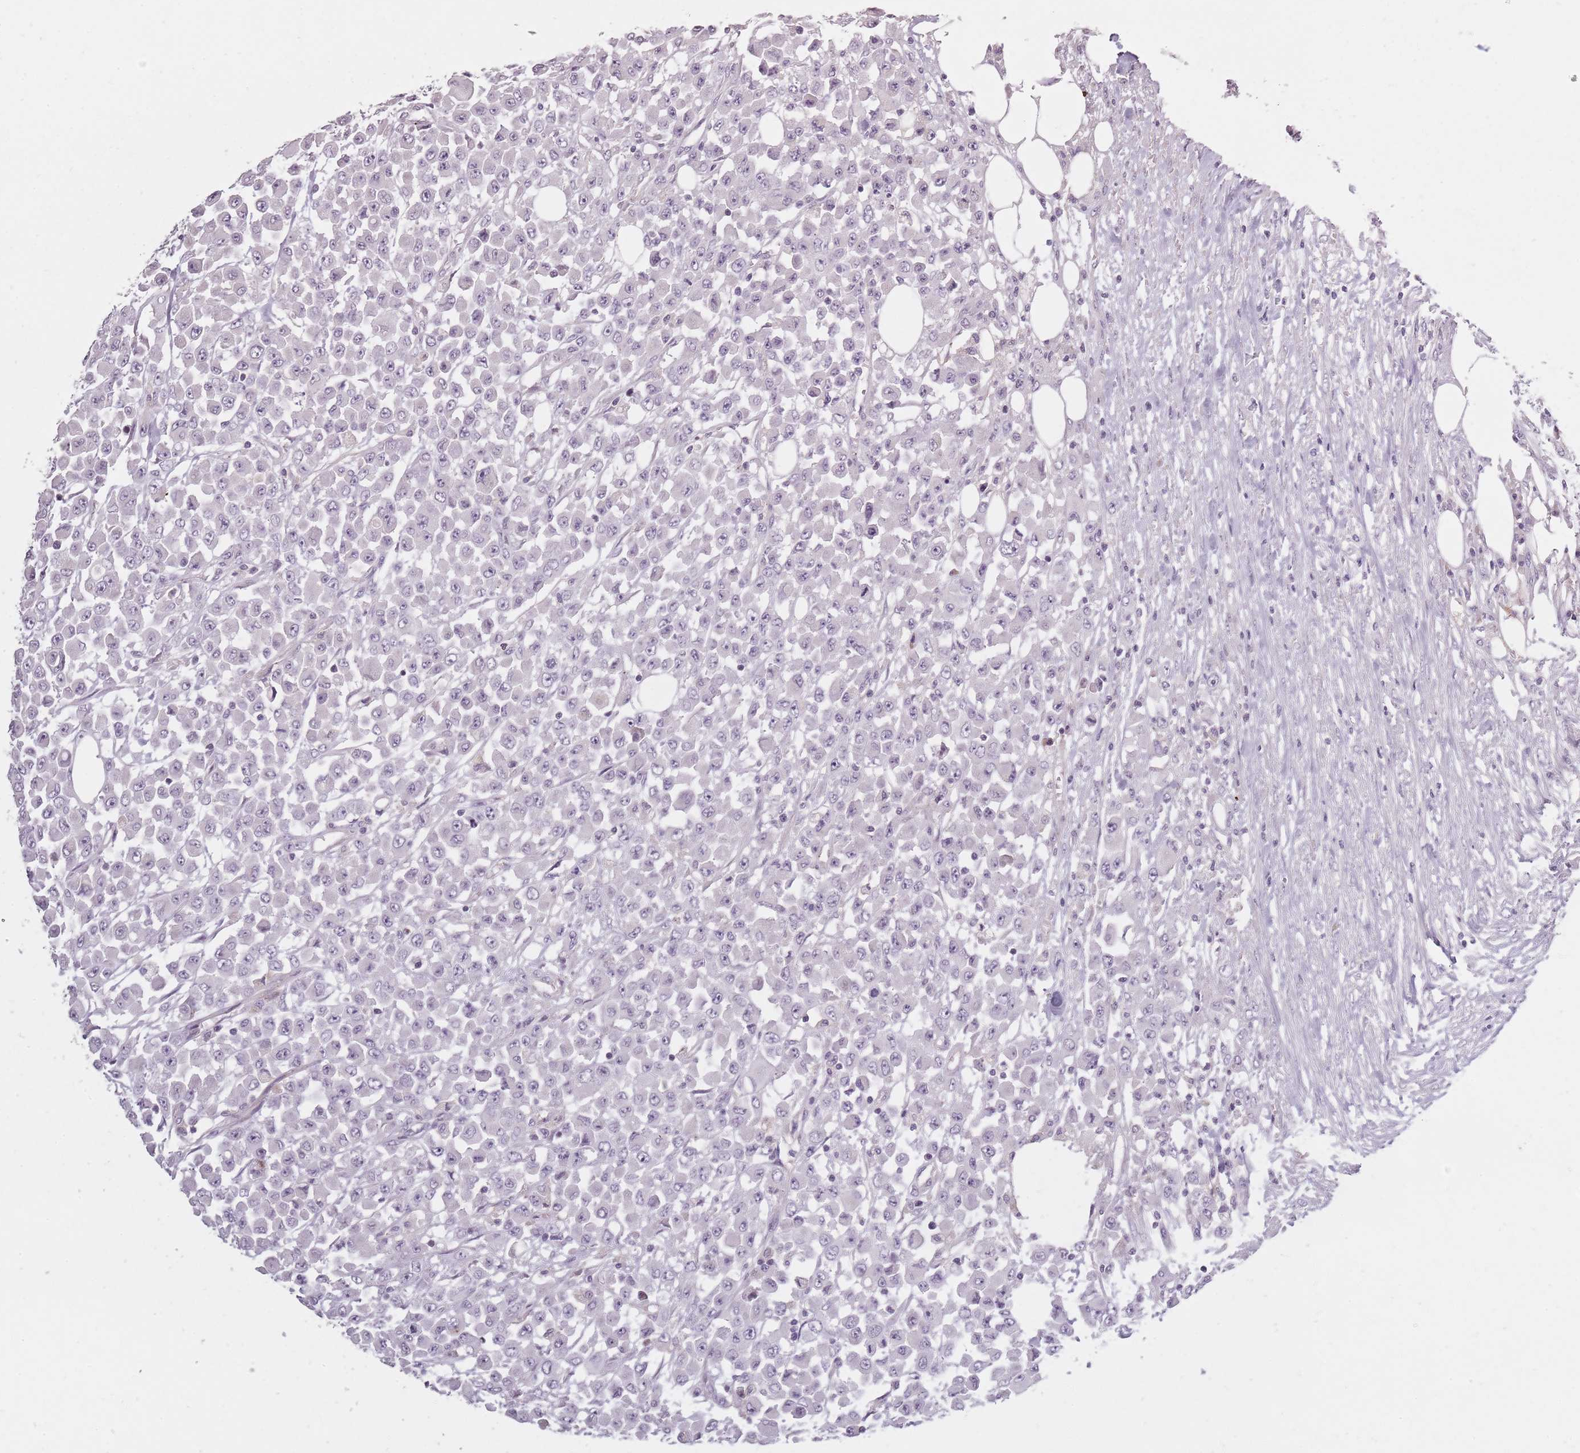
{"staining": {"intensity": "negative", "quantity": "none", "location": "none"}, "tissue": "colorectal cancer", "cell_type": "Tumor cells", "image_type": "cancer", "snomed": [{"axis": "morphology", "description": "Adenocarcinoma, NOS"}, {"axis": "topography", "description": "Colon"}], "caption": "The photomicrograph demonstrates no staining of tumor cells in colorectal adenocarcinoma.", "gene": "SYNGR3", "patient": {"sex": "male", "age": 51}}